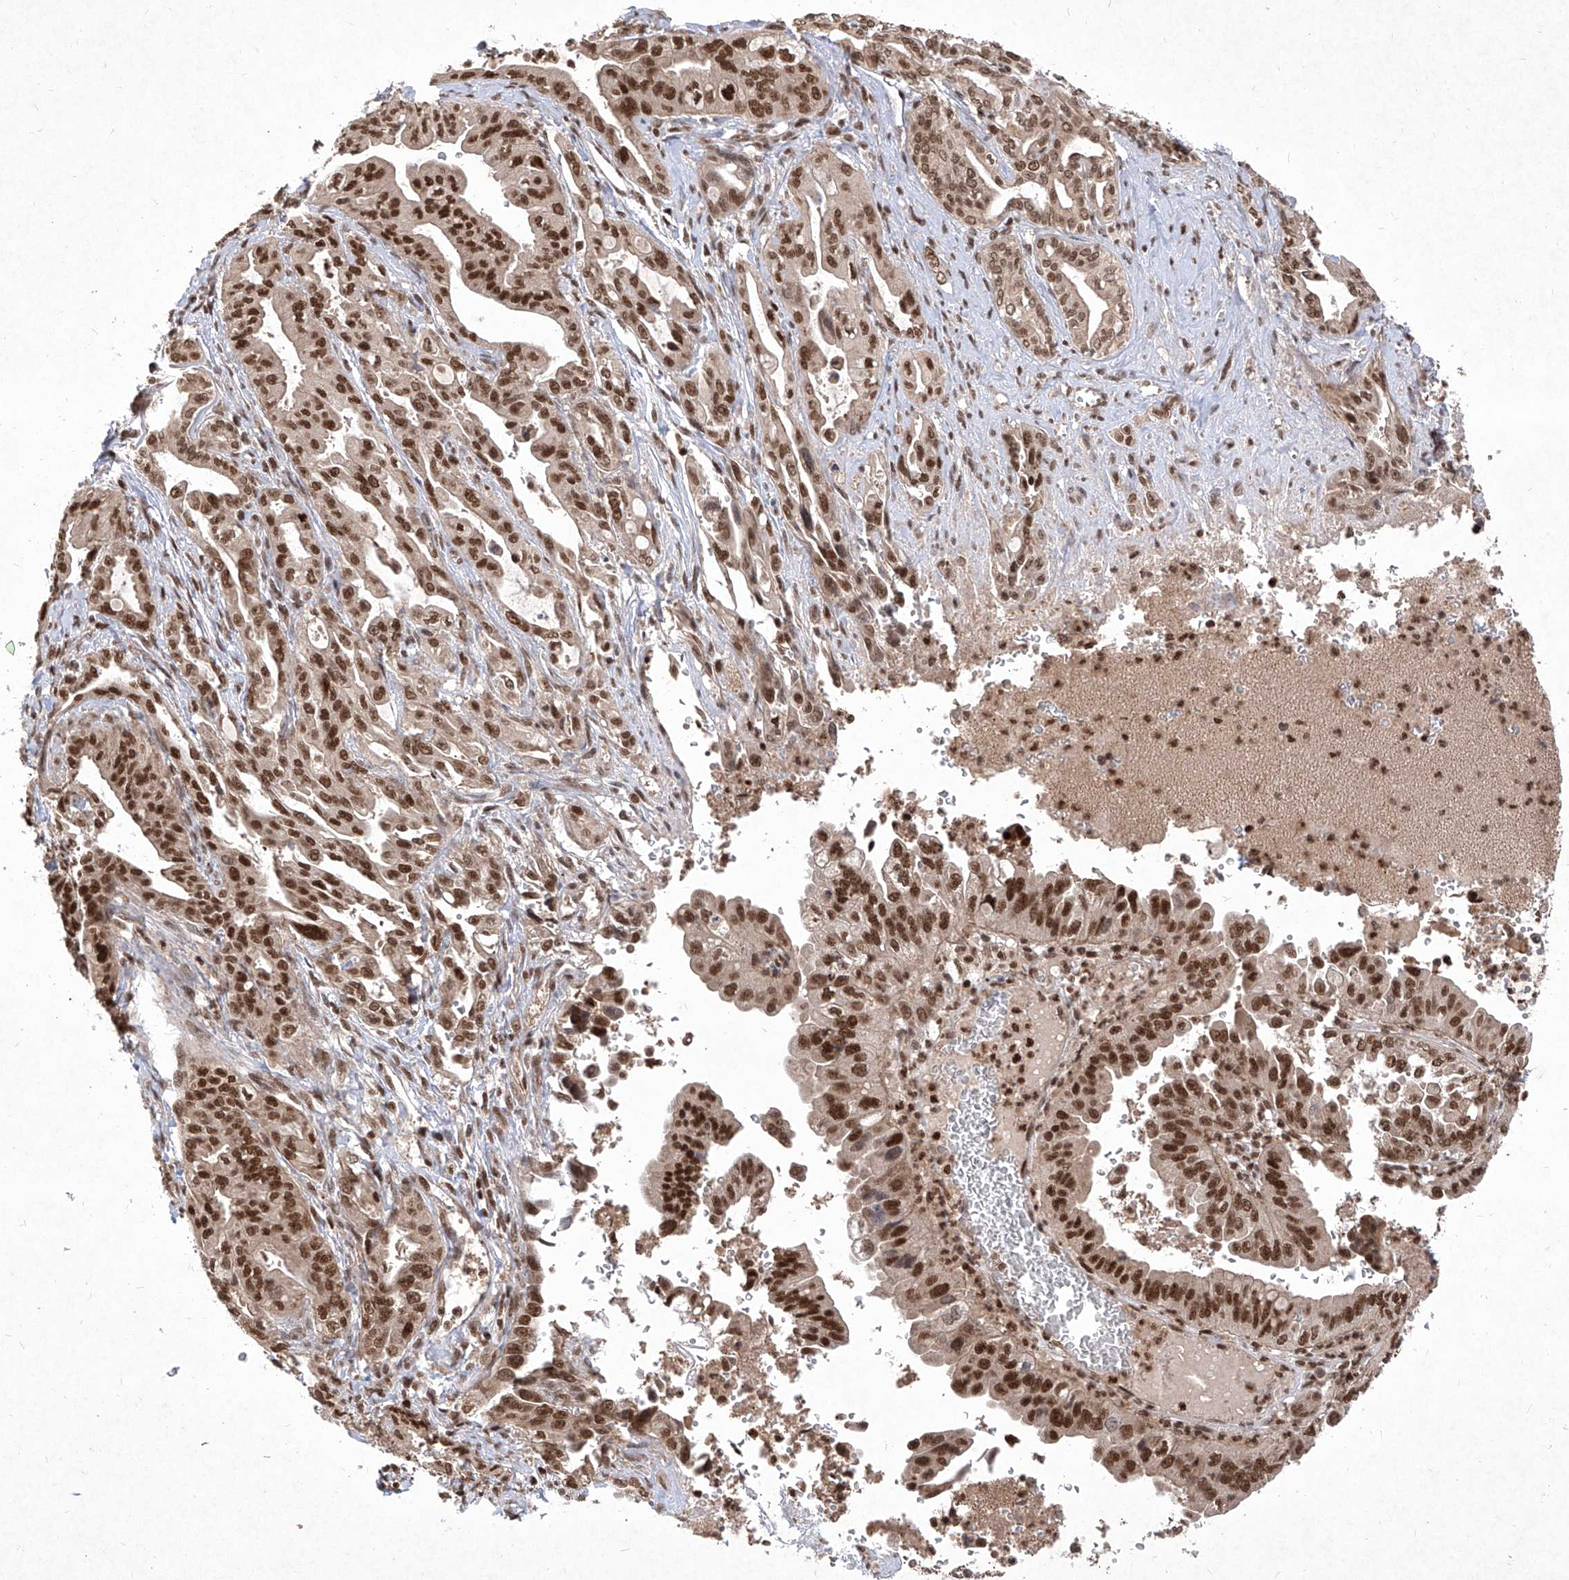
{"staining": {"intensity": "strong", "quantity": ">75%", "location": "nuclear"}, "tissue": "pancreatic cancer", "cell_type": "Tumor cells", "image_type": "cancer", "snomed": [{"axis": "morphology", "description": "Adenocarcinoma, NOS"}, {"axis": "topography", "description": "Pancreas"}], "caption": "High-power microscopy captured an IHC histopathology image of pancreatic adenocarcinoma, revealing strong nuclear staining in approximately >75% of tumor cells.", "gene": "IRF2", "patient": {"sex": "male", "age": 70}}